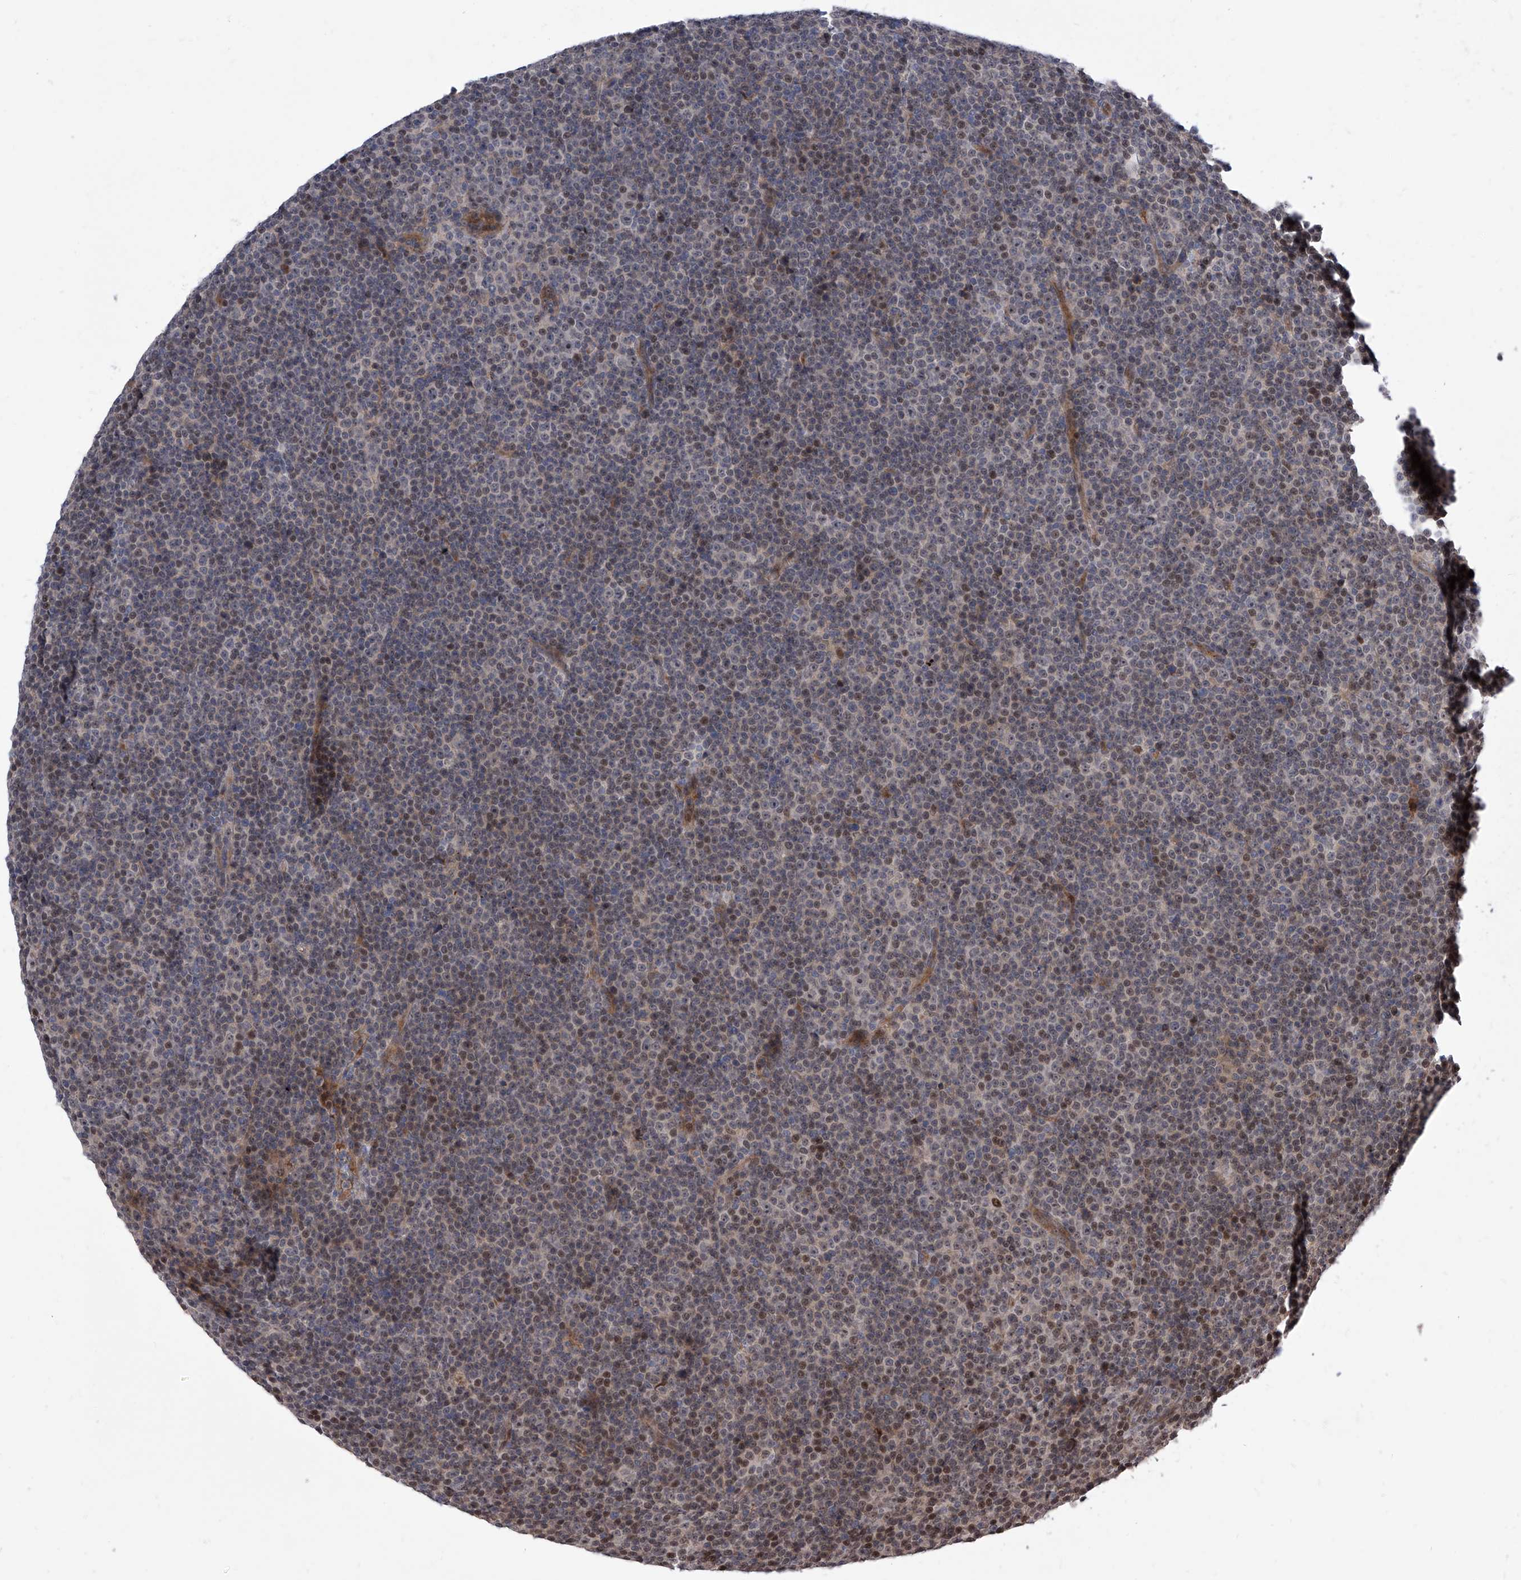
{"staining": {"intensity": "negative", "quantity": "none", "location": "none"}, "tissue": "lymphoma", "cell_type": "Tumor cells", "image_type": "cancer", "snomed": [{"axis": "morphology", "description": "Malignant lymphoma, non-Hodgkin's type, Low grade"}, {"axis": "topography", "description": "Lymph node"}], "caption": "Lymphoma stained for a protein using immunohistochemistry (IHC) demonstrates no staining tumor cells.", "gene": "LGR4", "patient": {"sex": "female", "age": 67}}